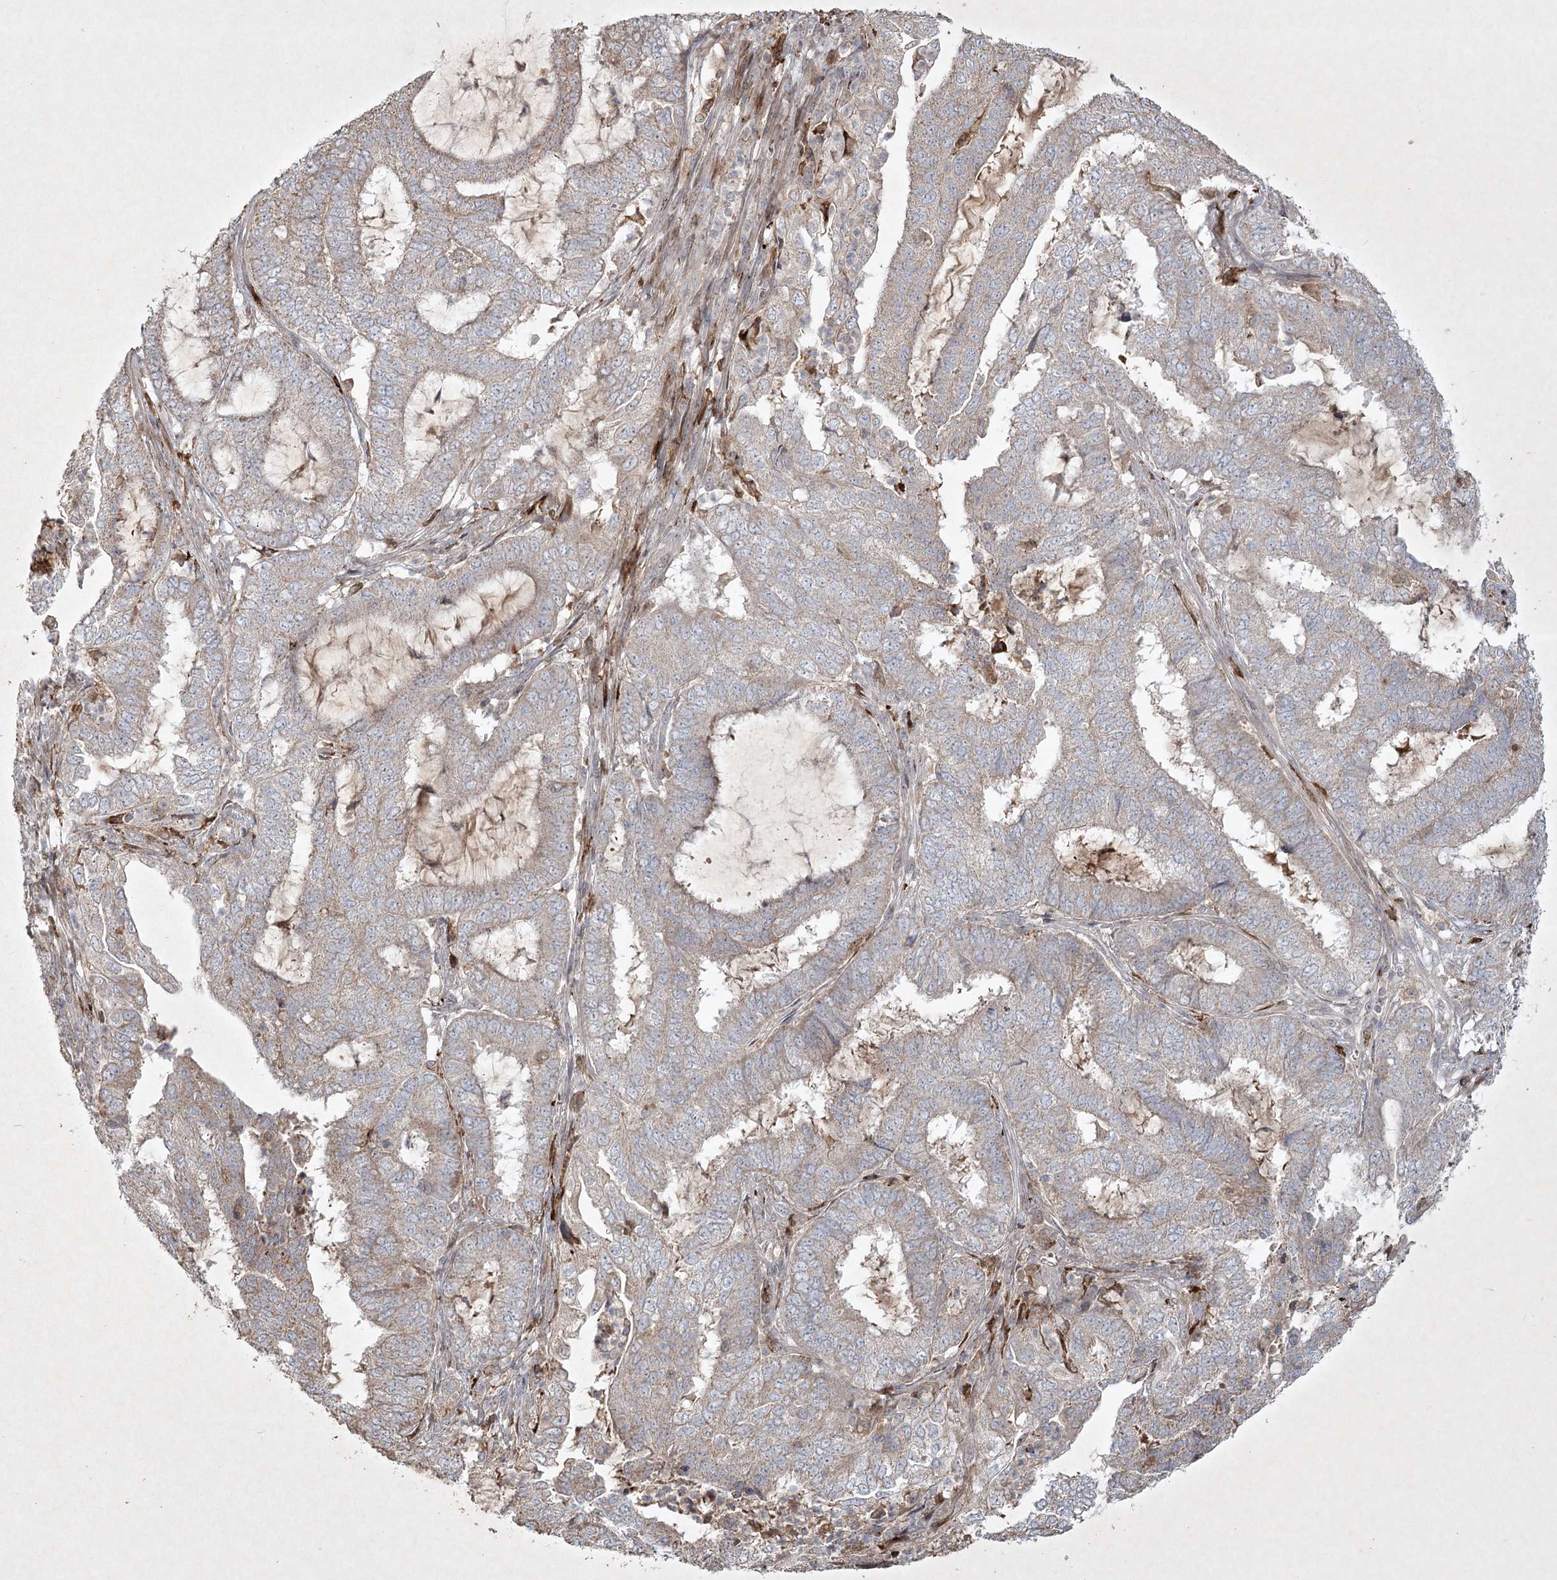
{"staining": {"intensity": "weak", "quantity": ">75%", "location": "cytoplasmic/membranous"}, "tissue": "endometrial cancer", "cell_type": "Tumor cells", "image_type": "cancer", "snomed": [{"axis": "morphology", "description": "Adenocarcinoma, NOS"}, {"axis": "topography", "description": "Endometrium"}], "caption": "A brown stain highlights weak cytoplasmic/membranous positivity of a protein in human endometrial adenocarcinoma tumor cells.", "gene": "KBTBD4", "patient": {"sex": "female", "age": 51}}